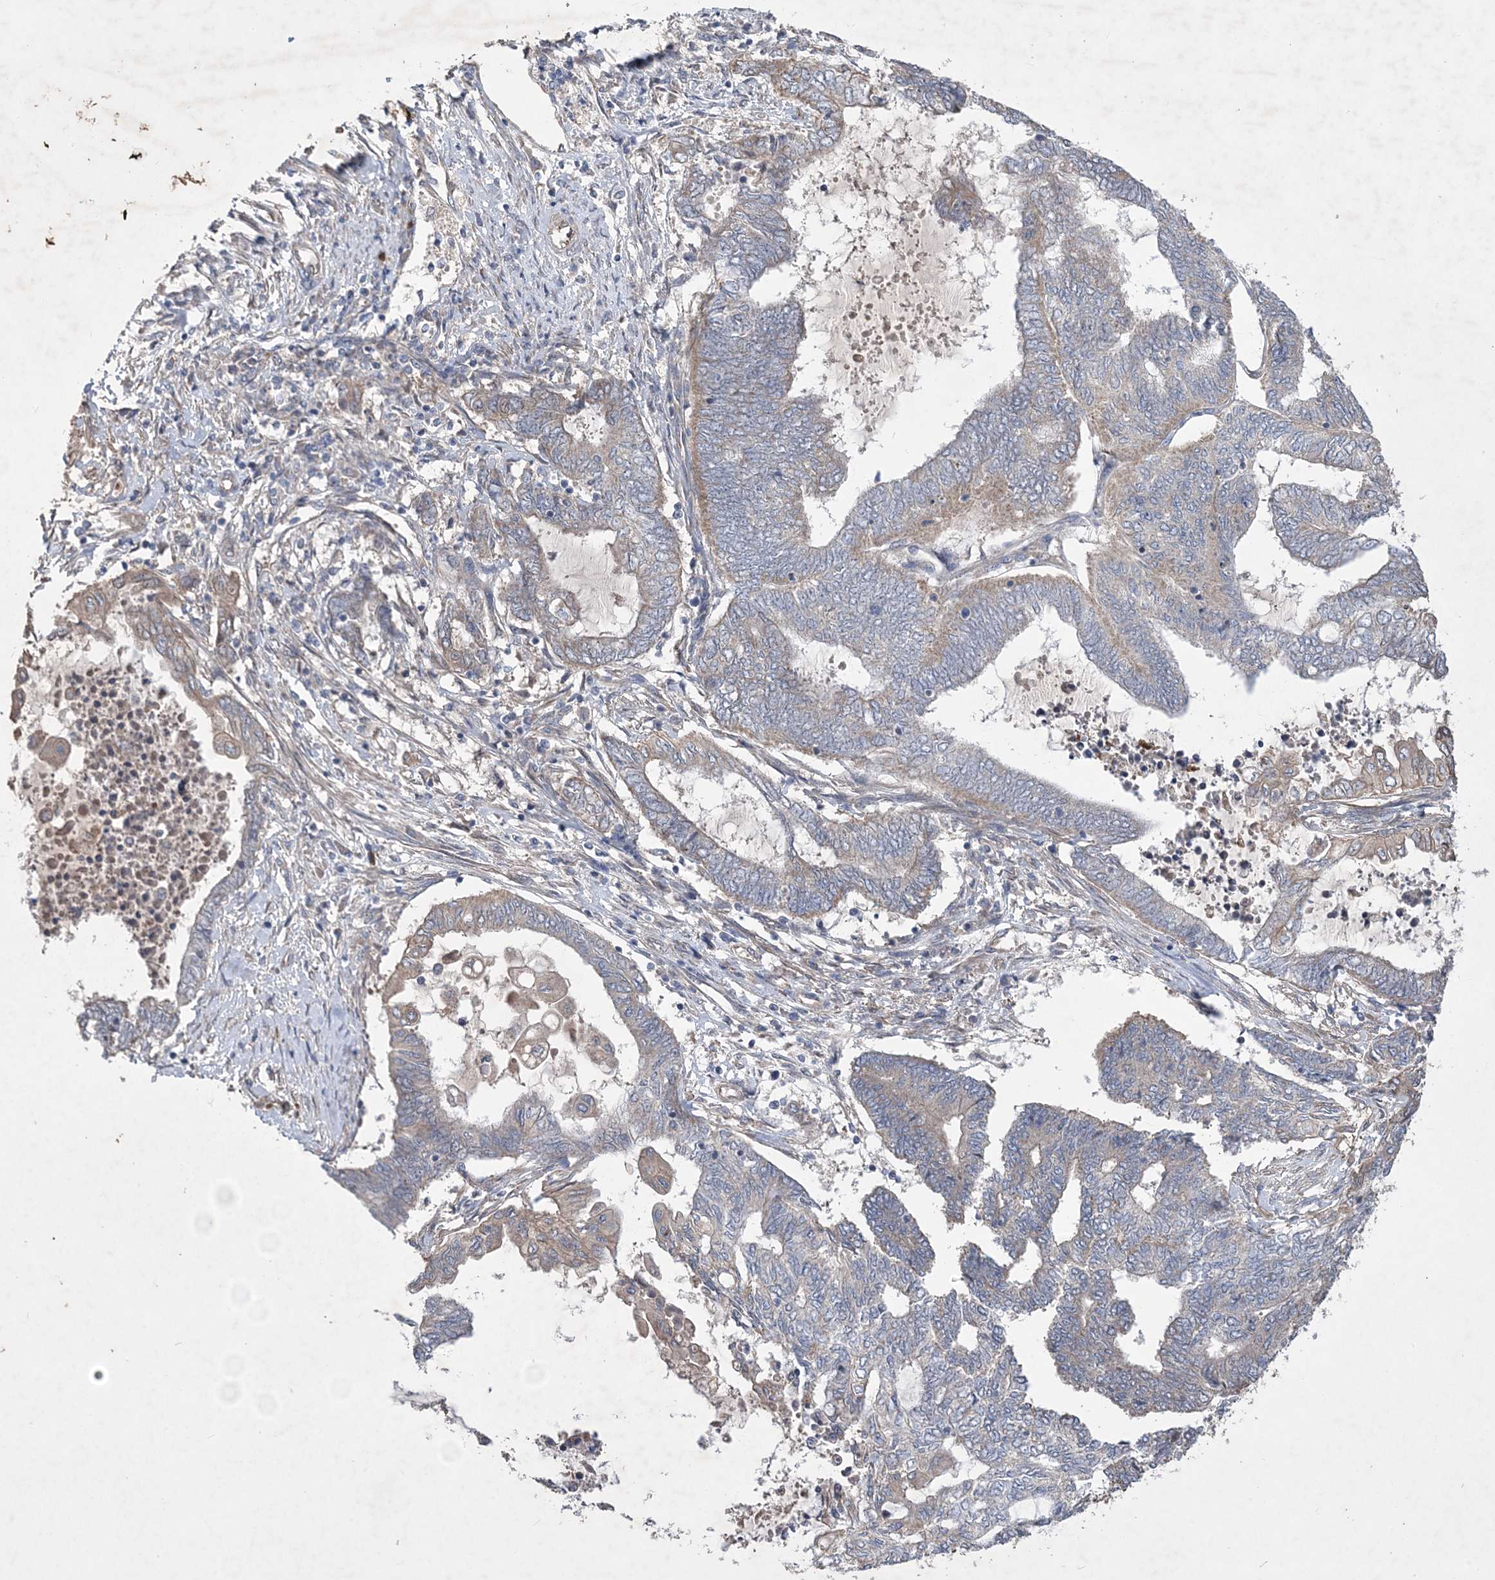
{"staining": {"intensity": "weak", "quantity": "25%-75%", "location": "cytoplasmic/membranous"}, "tissue": "endometrial cancer", "cell_type": "Tumor cells", "image_type": "cancer", "snomed": [{"axis": "morphology", "description": "Adenocarcinoma, NOS"}, {"axis": "topography", "description": "Uterus"}, {"axis": "topography", "description": "Endometrium"}], "caption": "Immunohistochemistry photomicrograph of neoplastic tissue: endometrial adenocarcinoma stained using immunohistochemistry (IHC) exhibits low levels of weak protein expression localized specifically in the cytoplasmic/membranous of tumor cells, appearing as a cytoplasmic/membranous brown color.", "gene": "MTRF1L", "patient": {"sex": "female", "age": 70}}